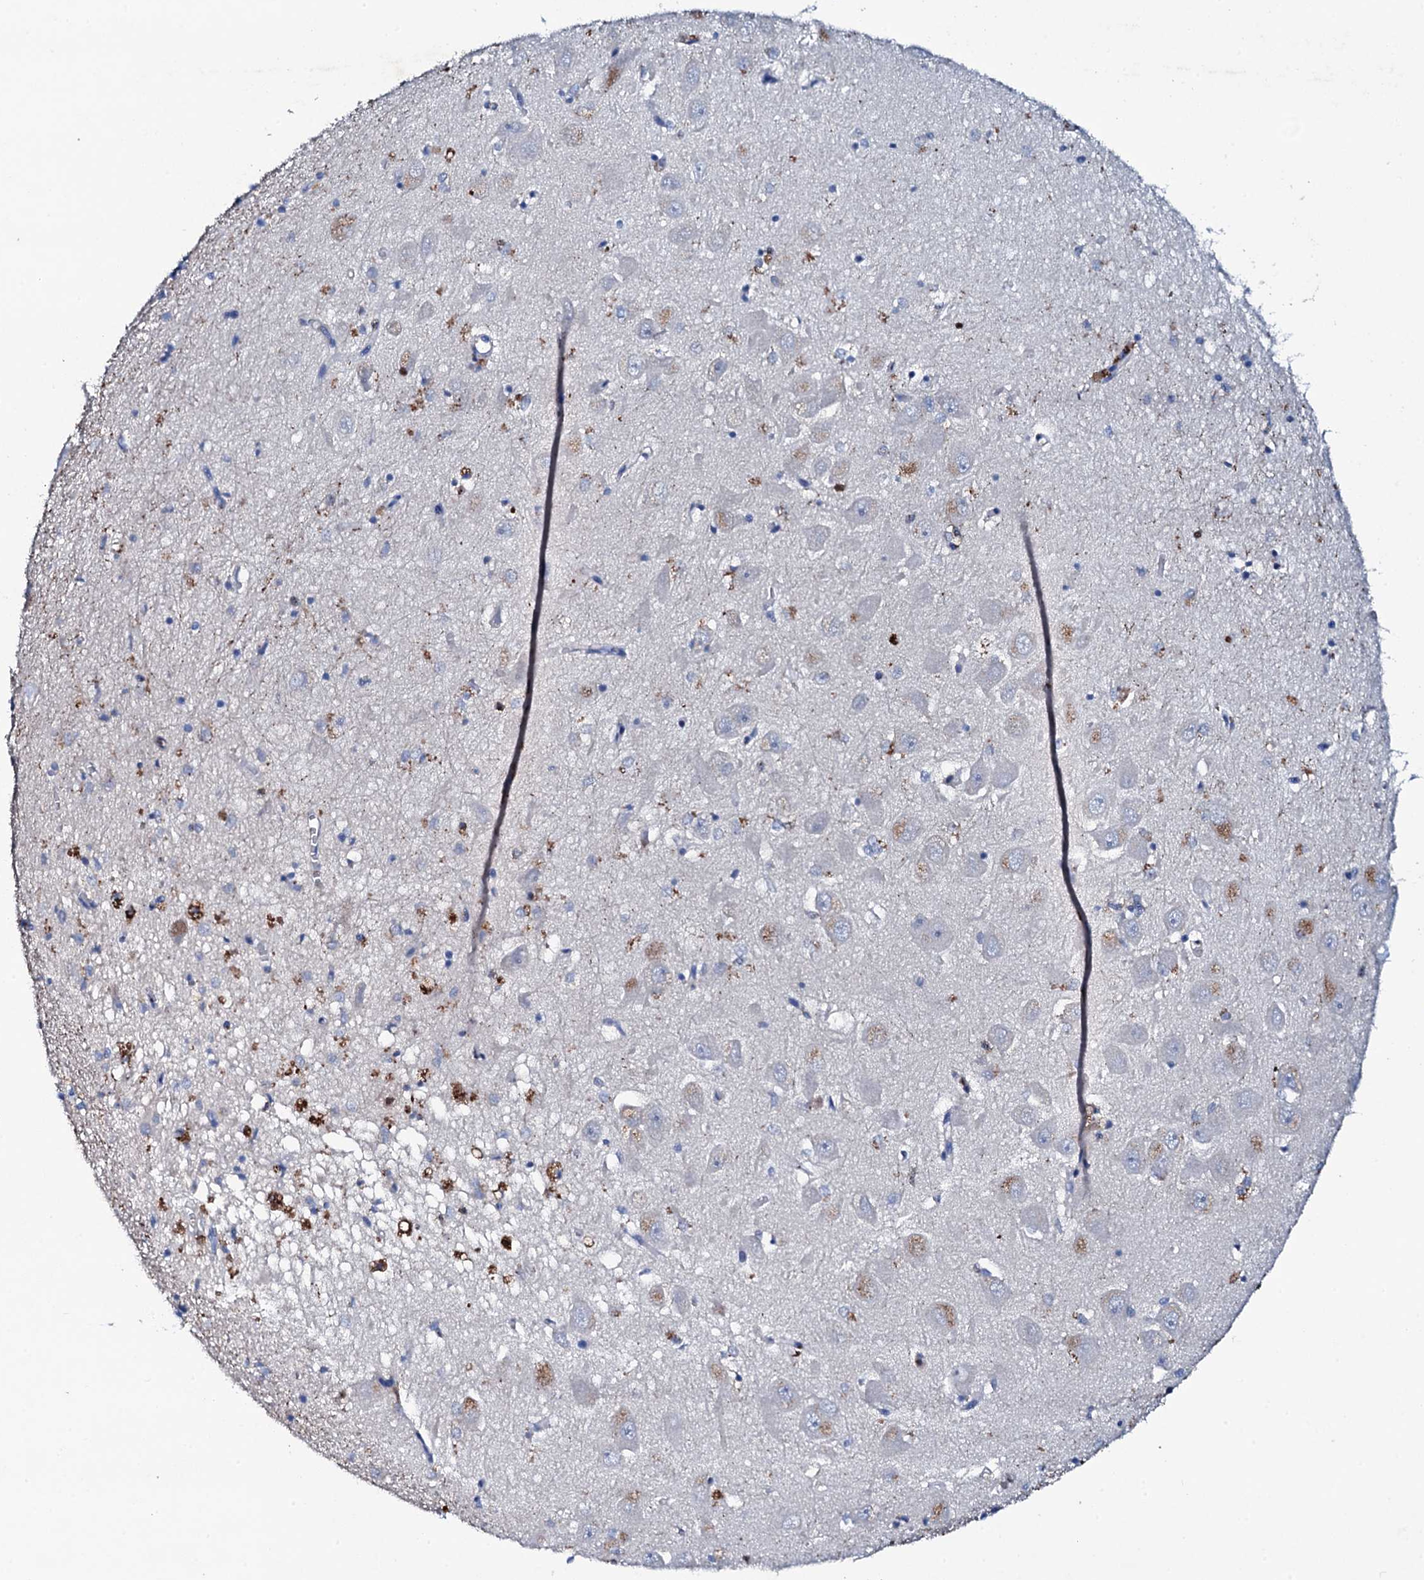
{"staining": {"intensity": "negative", "quantity": "none", "location": "none"}, "tissue": "hippocampus", "cell_type": "Glial cells", "image_type": "normal", "snomed": [{"axis": "morphology", "description": "Normal tissue, NOS"}, {"axis": "topography", "description": "Hippocampus"}], "caption": "Glial cells show no significant protein positivity in benign hippocampus.", "gene": "MS4A4E", "patient": {"sex": "female", "age": 64}}